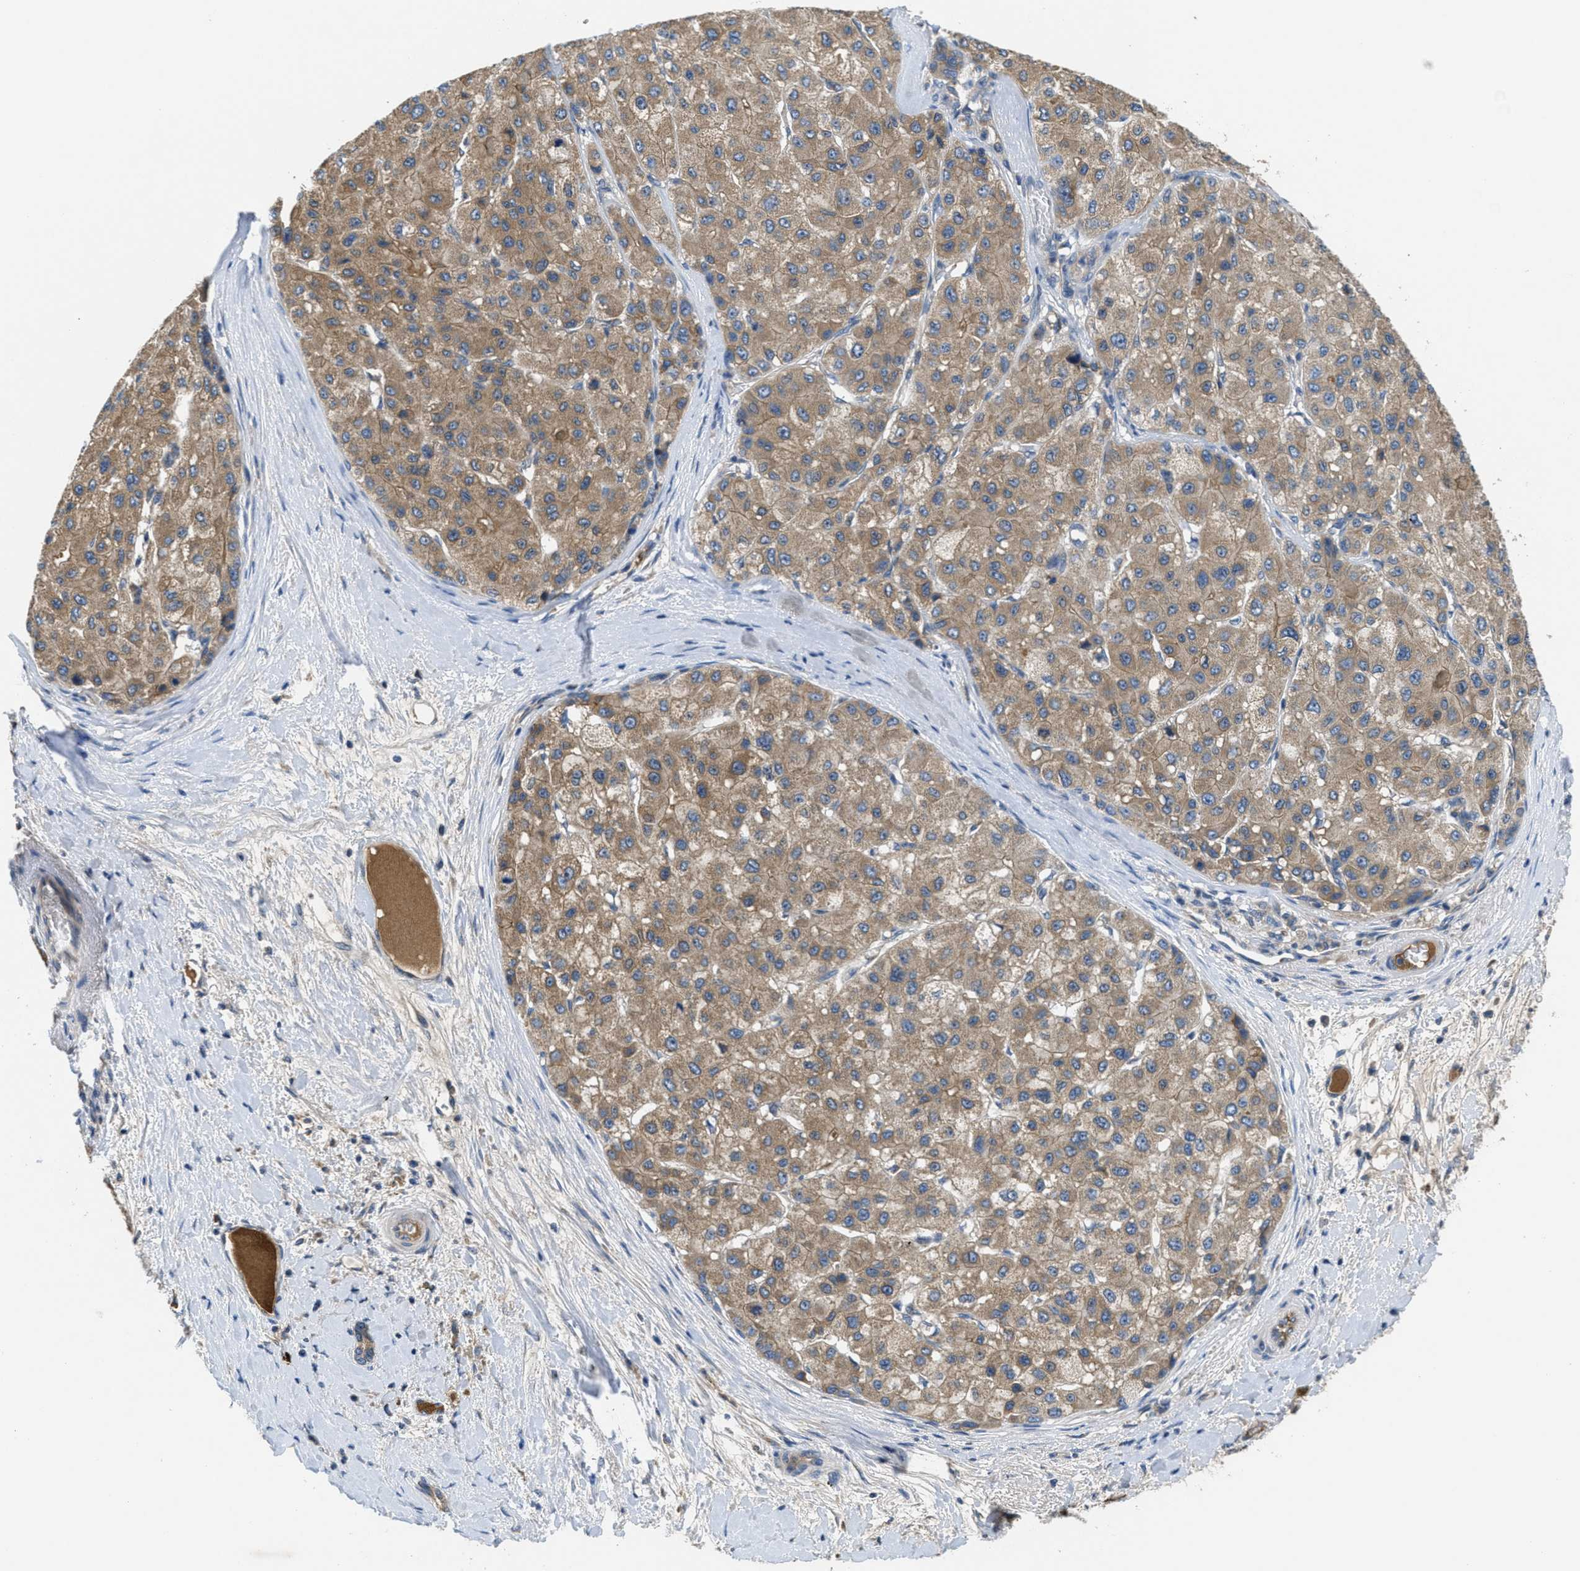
{"staining": {"intensity": "moderate", "quantity": ">75%", "location": "cytoplasmic/membranous"}, "tissue": "liver cancer", "cell_type": "Tumor cells", "image_type": "cancer", "snomed": [{"axis": "morphology", "description": "Carcinoma, Hepatocellular, NOS"}, {"axis": "topography", "description": "Liver"}], "caption": "A high-resolution histopathology image shows IHC staining of liver hepatocellular carcinoma, which displays moderate cytoplasmic/membranous staining in about >75% of tumor cells.", "gene": "GALK1", "patient": {"sex": "male", "age": 80}}